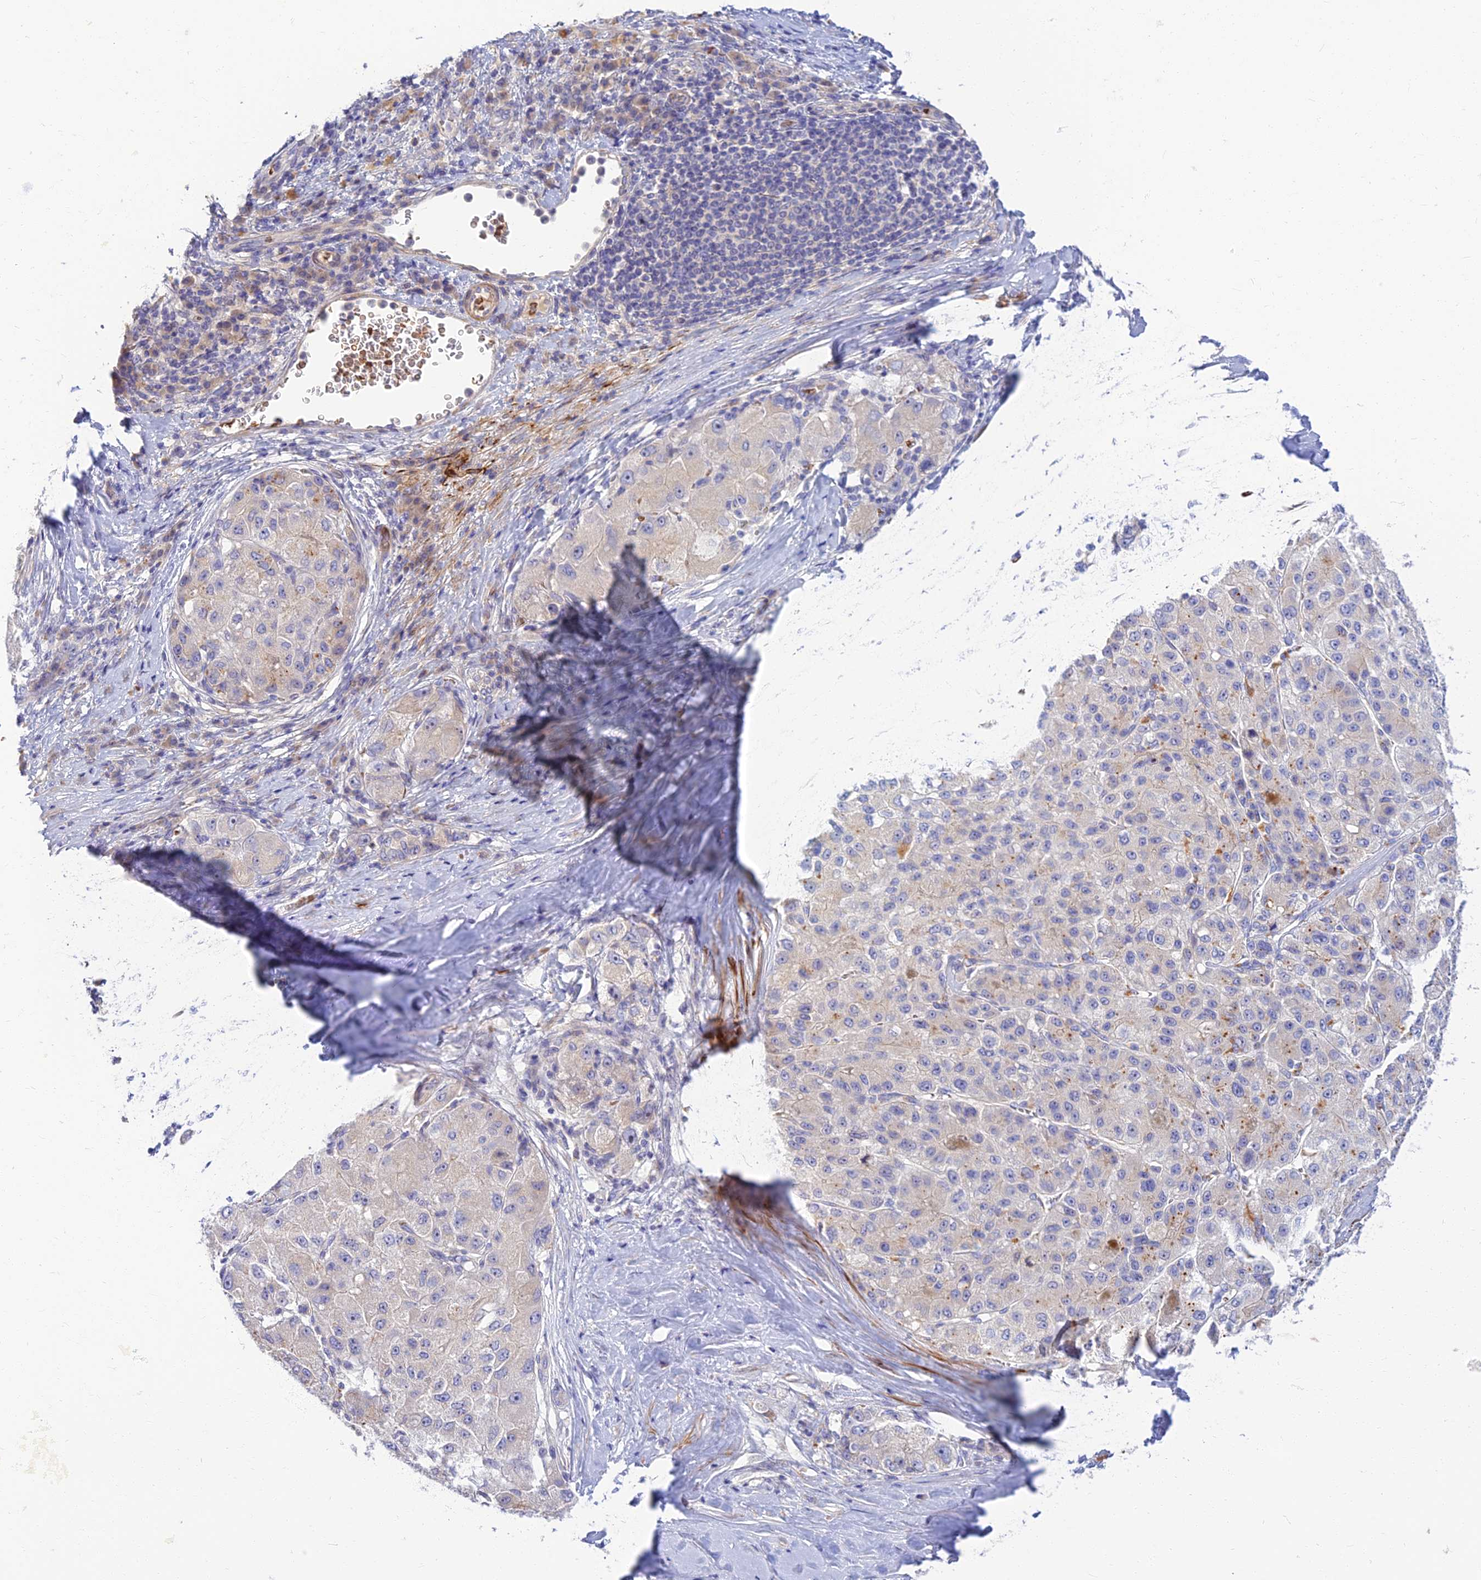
{"staining": {"intensity": "weak", "quantity": "<25%", "location": "cytoplasmic/membranous"}, "tissue": "liver cancer", "cell_type": "Tumor cells", "image_type": "cancer", "snomed": [{"axis": "morphology", "description": "Carcinoma, Hepatocellular, NOS"}, {"axis": "topography", "description": "Liver"}], "caption": "Tumor cells show no significant expression in liver hepatocellular carcinoma. The staining was performed using DAB (3,3'-diaminobenzidine) to visualize the protein expression in brown, while the nuclei were stained in blue with hematoxylin (Magnification: 20x).", "gene": "CLIP4", "patient": {"sex": "male", "age": 80}}